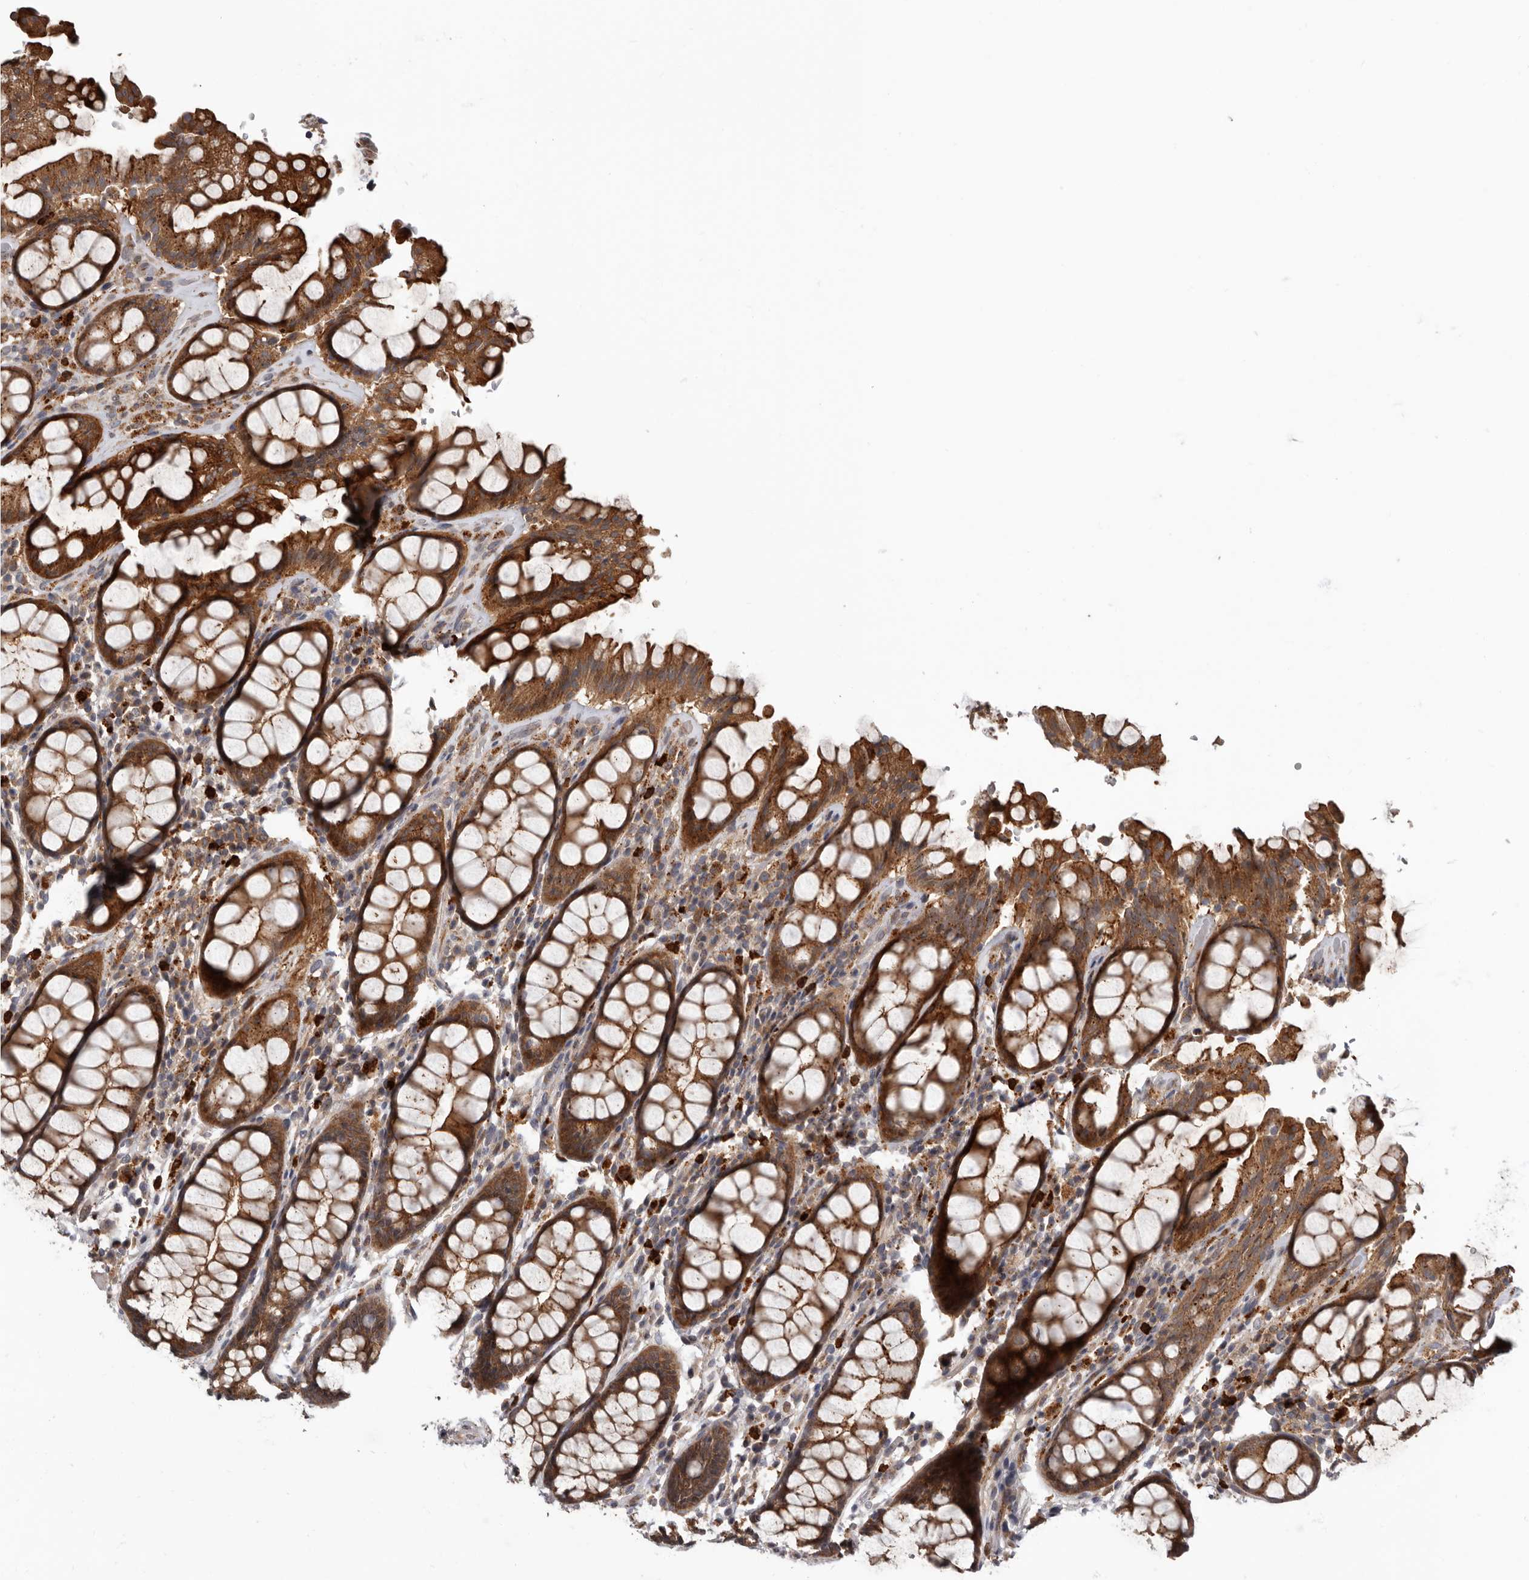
{"staining": {"intensity": "strong", "quantity": ">75%", "location": "cytoplasmic/membranous"}, "tissue": "rectum", "cell_type": "Glandular cells", "image_type": "normal", "snomed": [{"axis": "morphology", "description": "Normal tissue, NOS"}, {"axis": "topography", "description": "Rectum"}], "caption": "DAB (3,3'-diaminobenzidine) immunohistochemical staining of normal human rectum exhibits strong cytoplasmic/membranous protein staining in about >75% of glandular cells.", "gene": "FGFR4", "patient": {"sex": "male", "age": 64}}